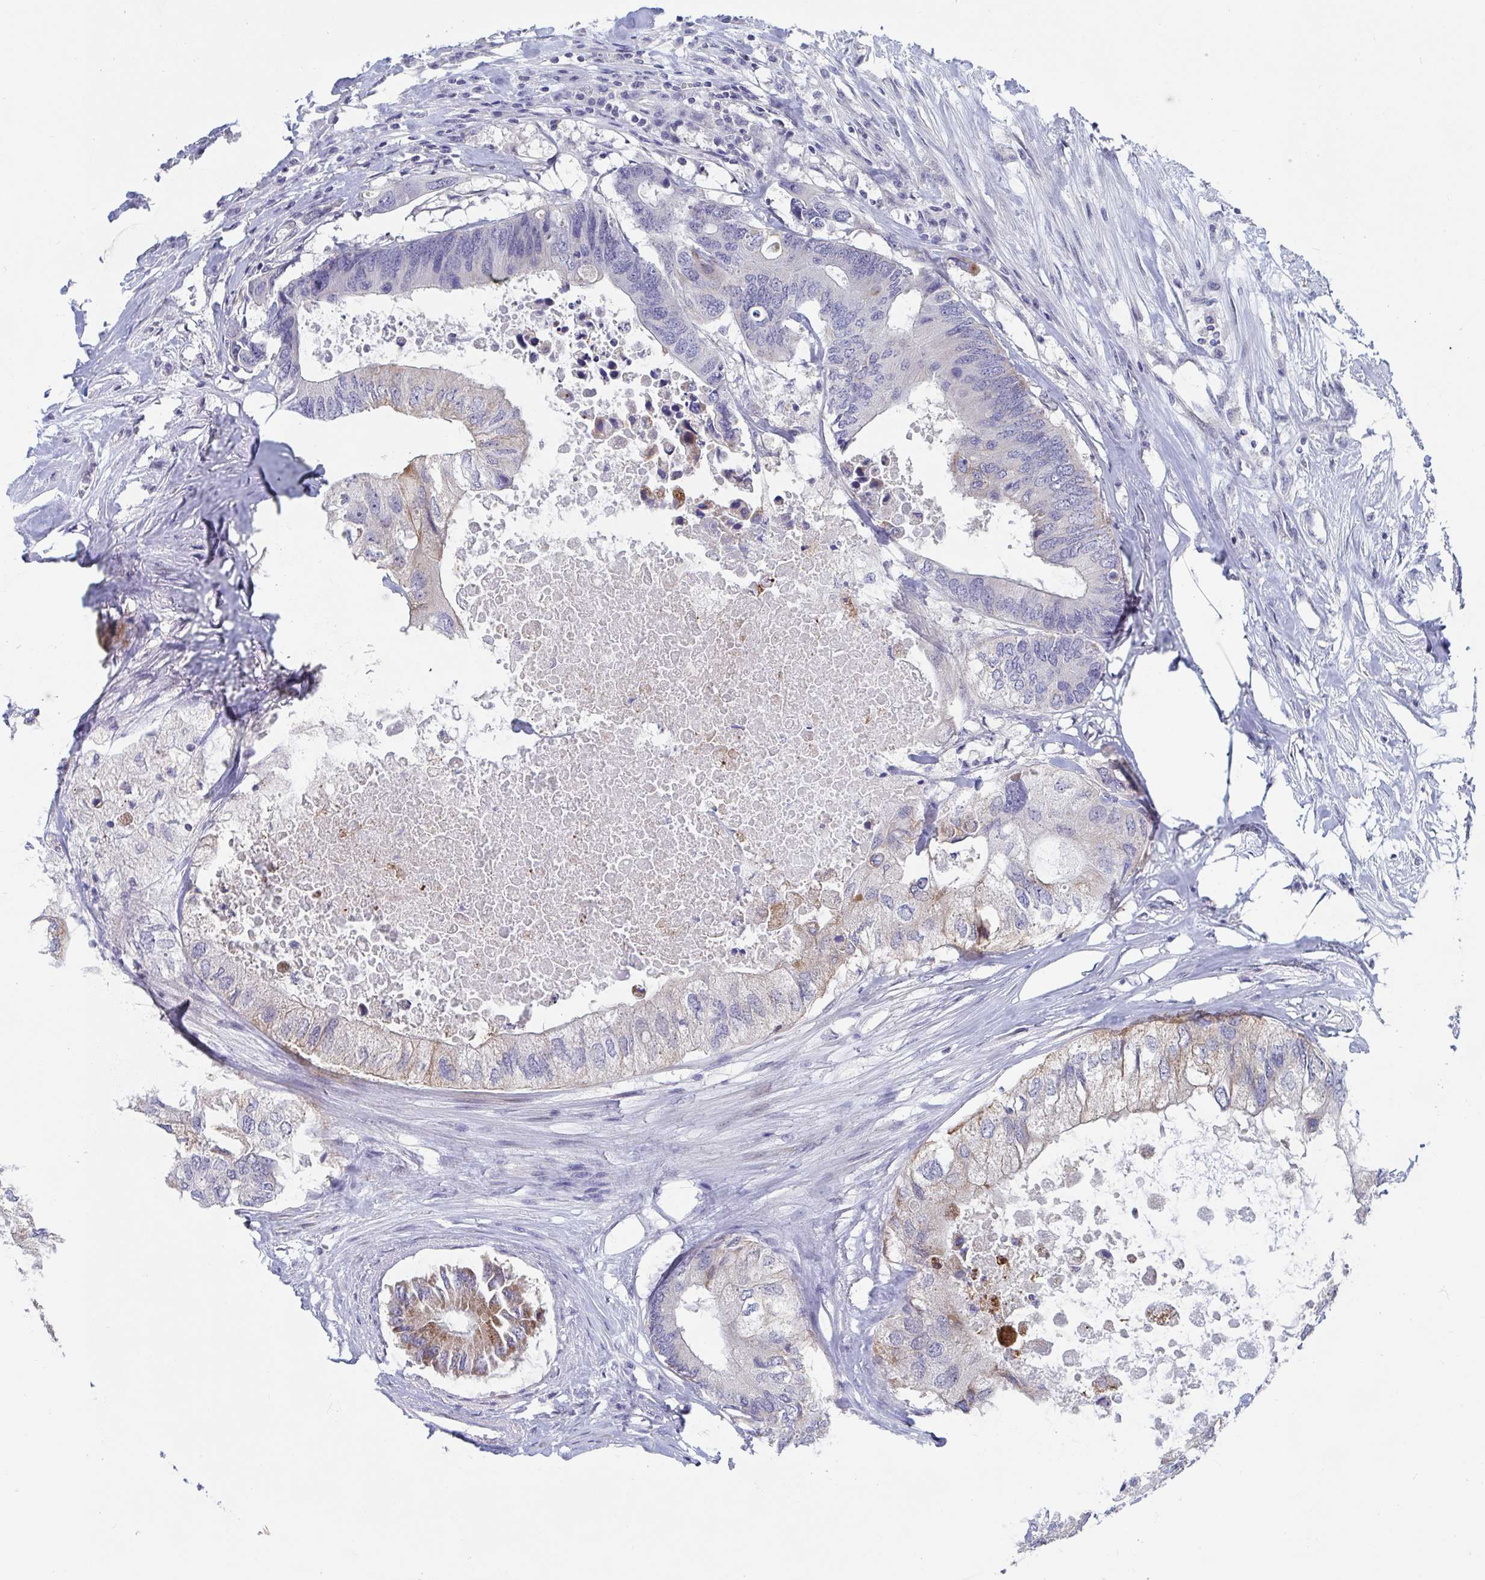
{"staining": {"intensity": "moderate", "quantity": "<25%", "location": "cytoplasmic/membranous"}, "tissue": "colorectal cancer", "cell_type": "Tumor cells", "image_type": "cancer", "snomed": [{"axis": "morphology", "description": "Adenocarcinoma, NOS"}, {"axis": "topography", "description": "Colon"}], "caption": "Immunohistochemical staining of human colorectal adenocarcinoma shows low levels of moderate cytoplasmic/membranous protein positivity in approximately <25% of tumor cells.", "gene": "FAM156B", "patient": {"sex": "male", "age": 71}}